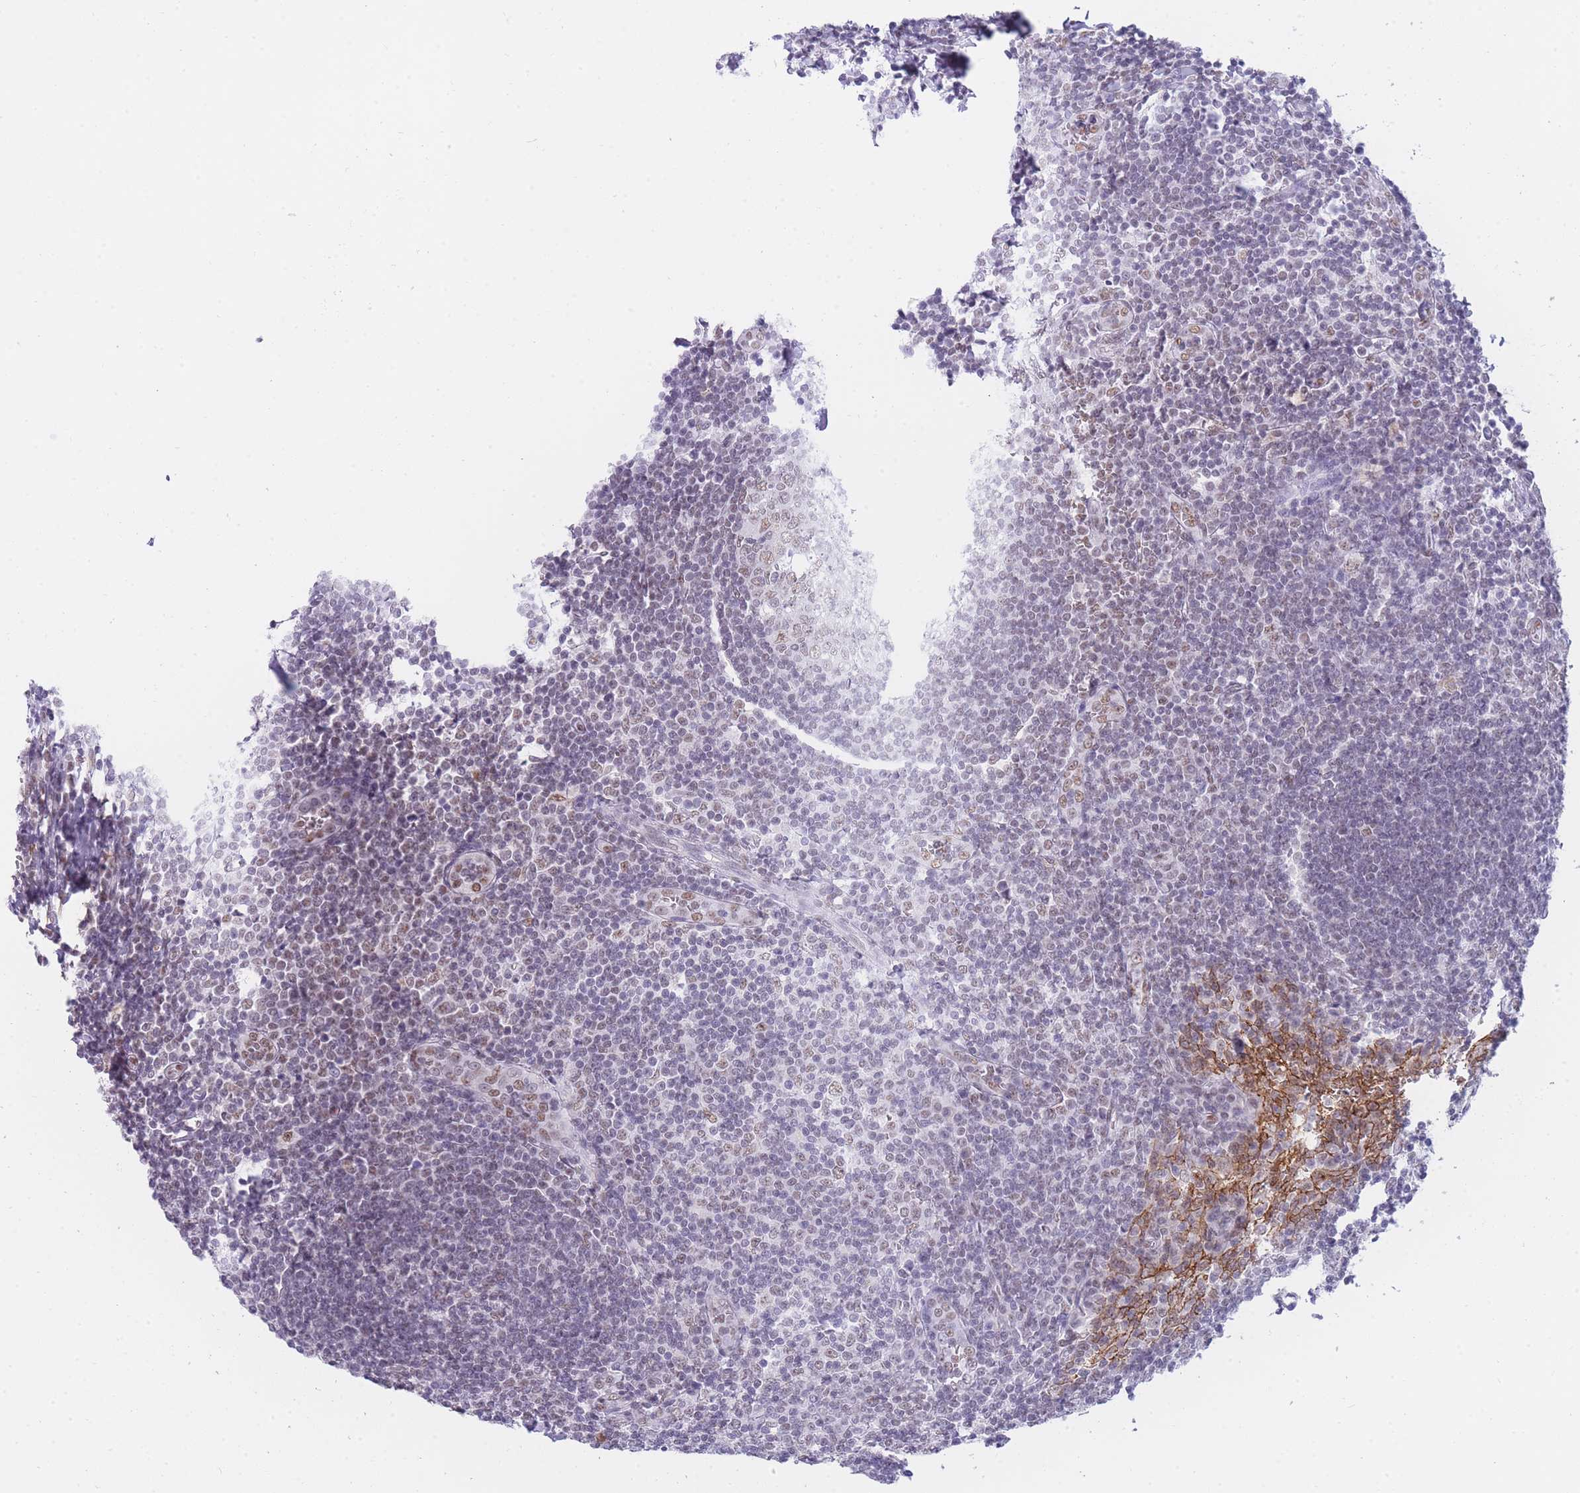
{"staining": {"intensity": "weak", "quantity": "<25%", "location": "nuclear"}, "tissue": "tonsil", "cell_type": "Germinal center cells", "image_type": "normal", "snomed": [{"axis": "morphology", "description": "Normal tissue, NOS"}, {"axis": "topography", "description": "Tonsil"}], "caption": "High power microscopy image of an immunohistochemistry micrograph of unremarkable tonsil, revealing no significant expression in germinal center cells.", "gene": "FRAT2", "patient": {"sex": "male", "age": 27}}